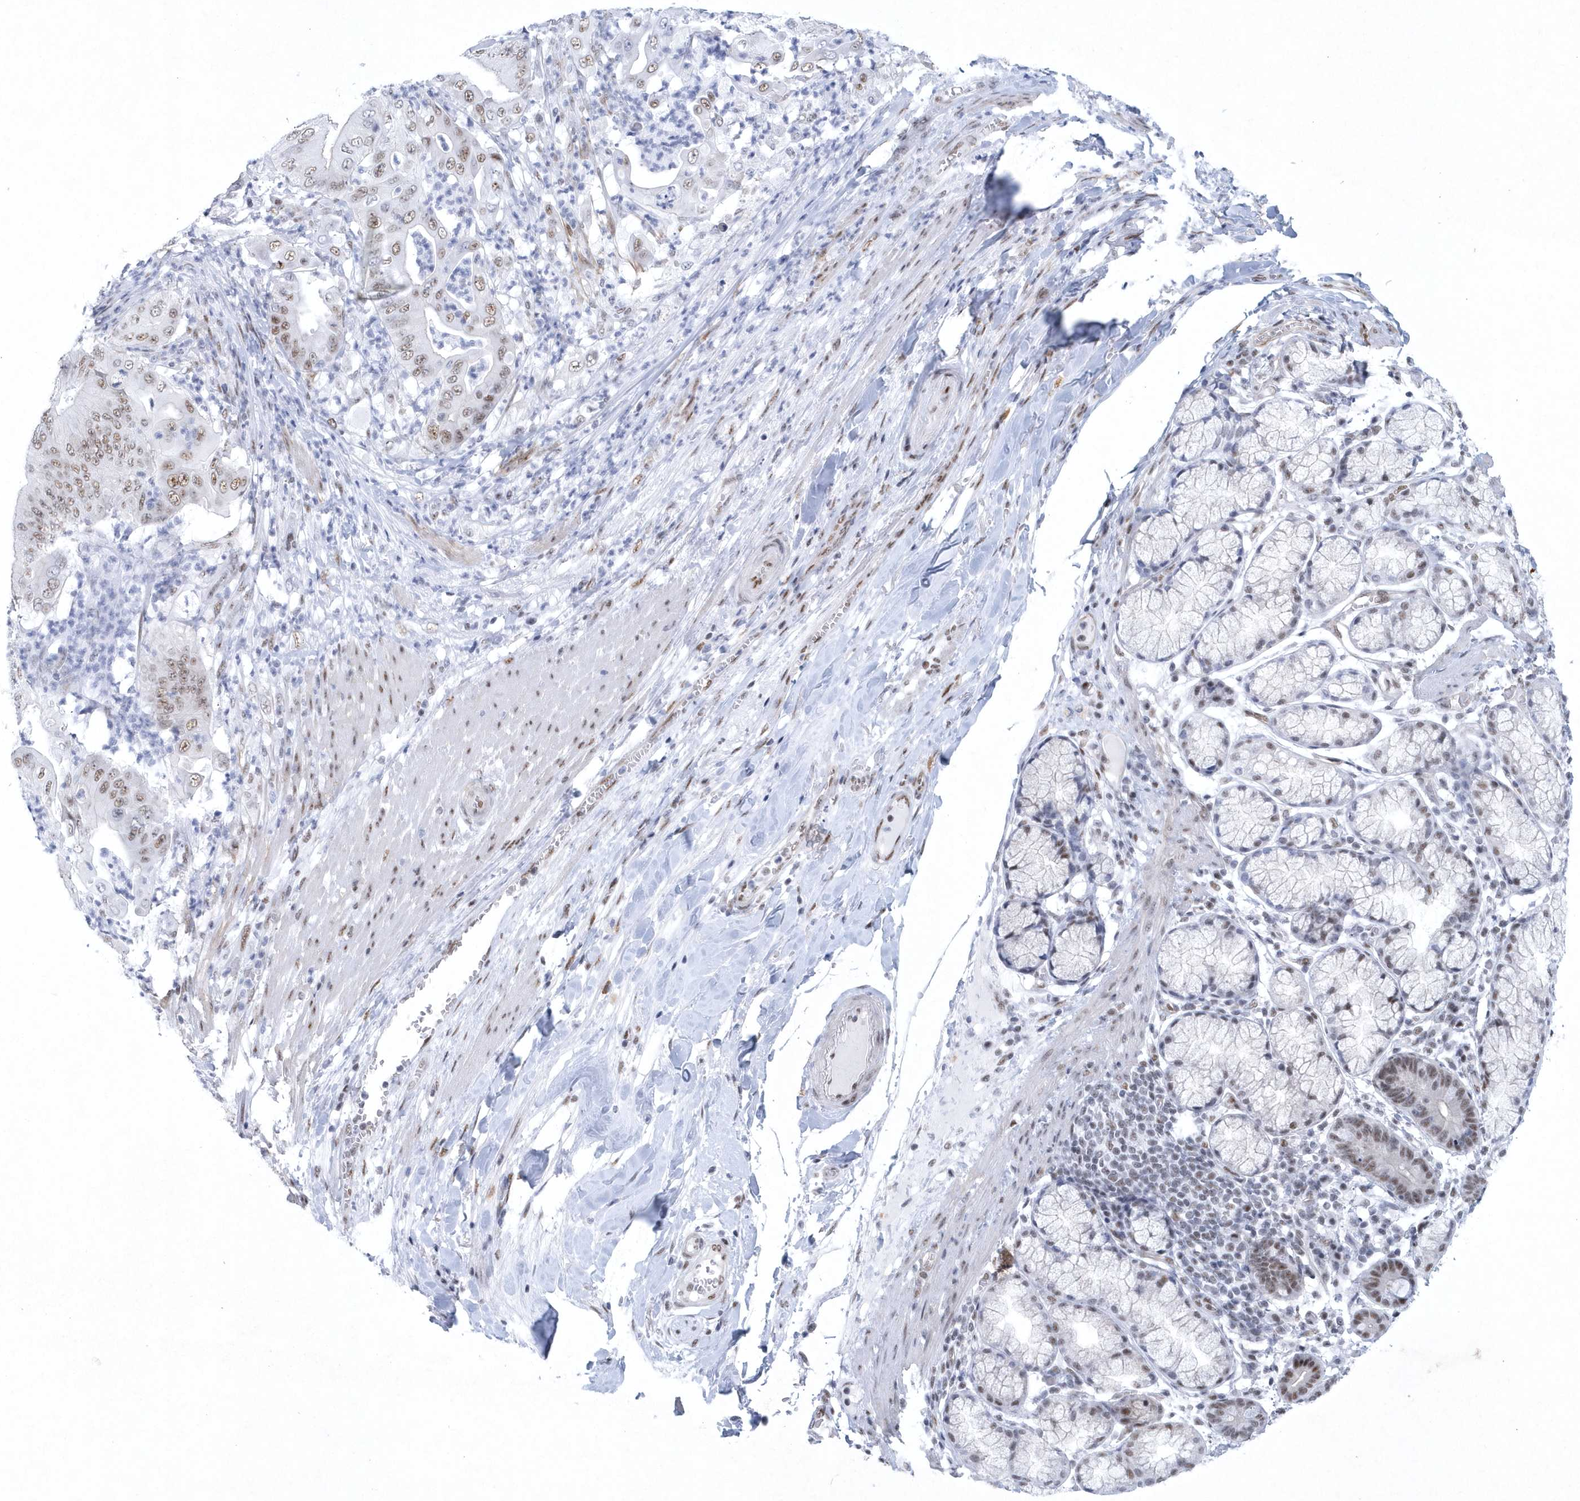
{"staining": {"intensity": "weak", "quantity": ">75%", "location": "nuclear"}, "tissue": "pancreatic cancer", "cell_type": "Tumor cells", "image_type": "cancer", "snomed": [{"axis": "morphology", "description": "Adenocarcinoma, NOS"}, {"axis": "topography", "description": "Pancreas"}], "caption": "Adenocarcinoma (pancreatic) stained with DAB immunohistochemistry (IHC) demonstrates low levels of weak nuclear positivity in approximately >75% of tumor cells.", "gene": "DCLRE1A", "patient": {"sex": "female", "age": 77}}